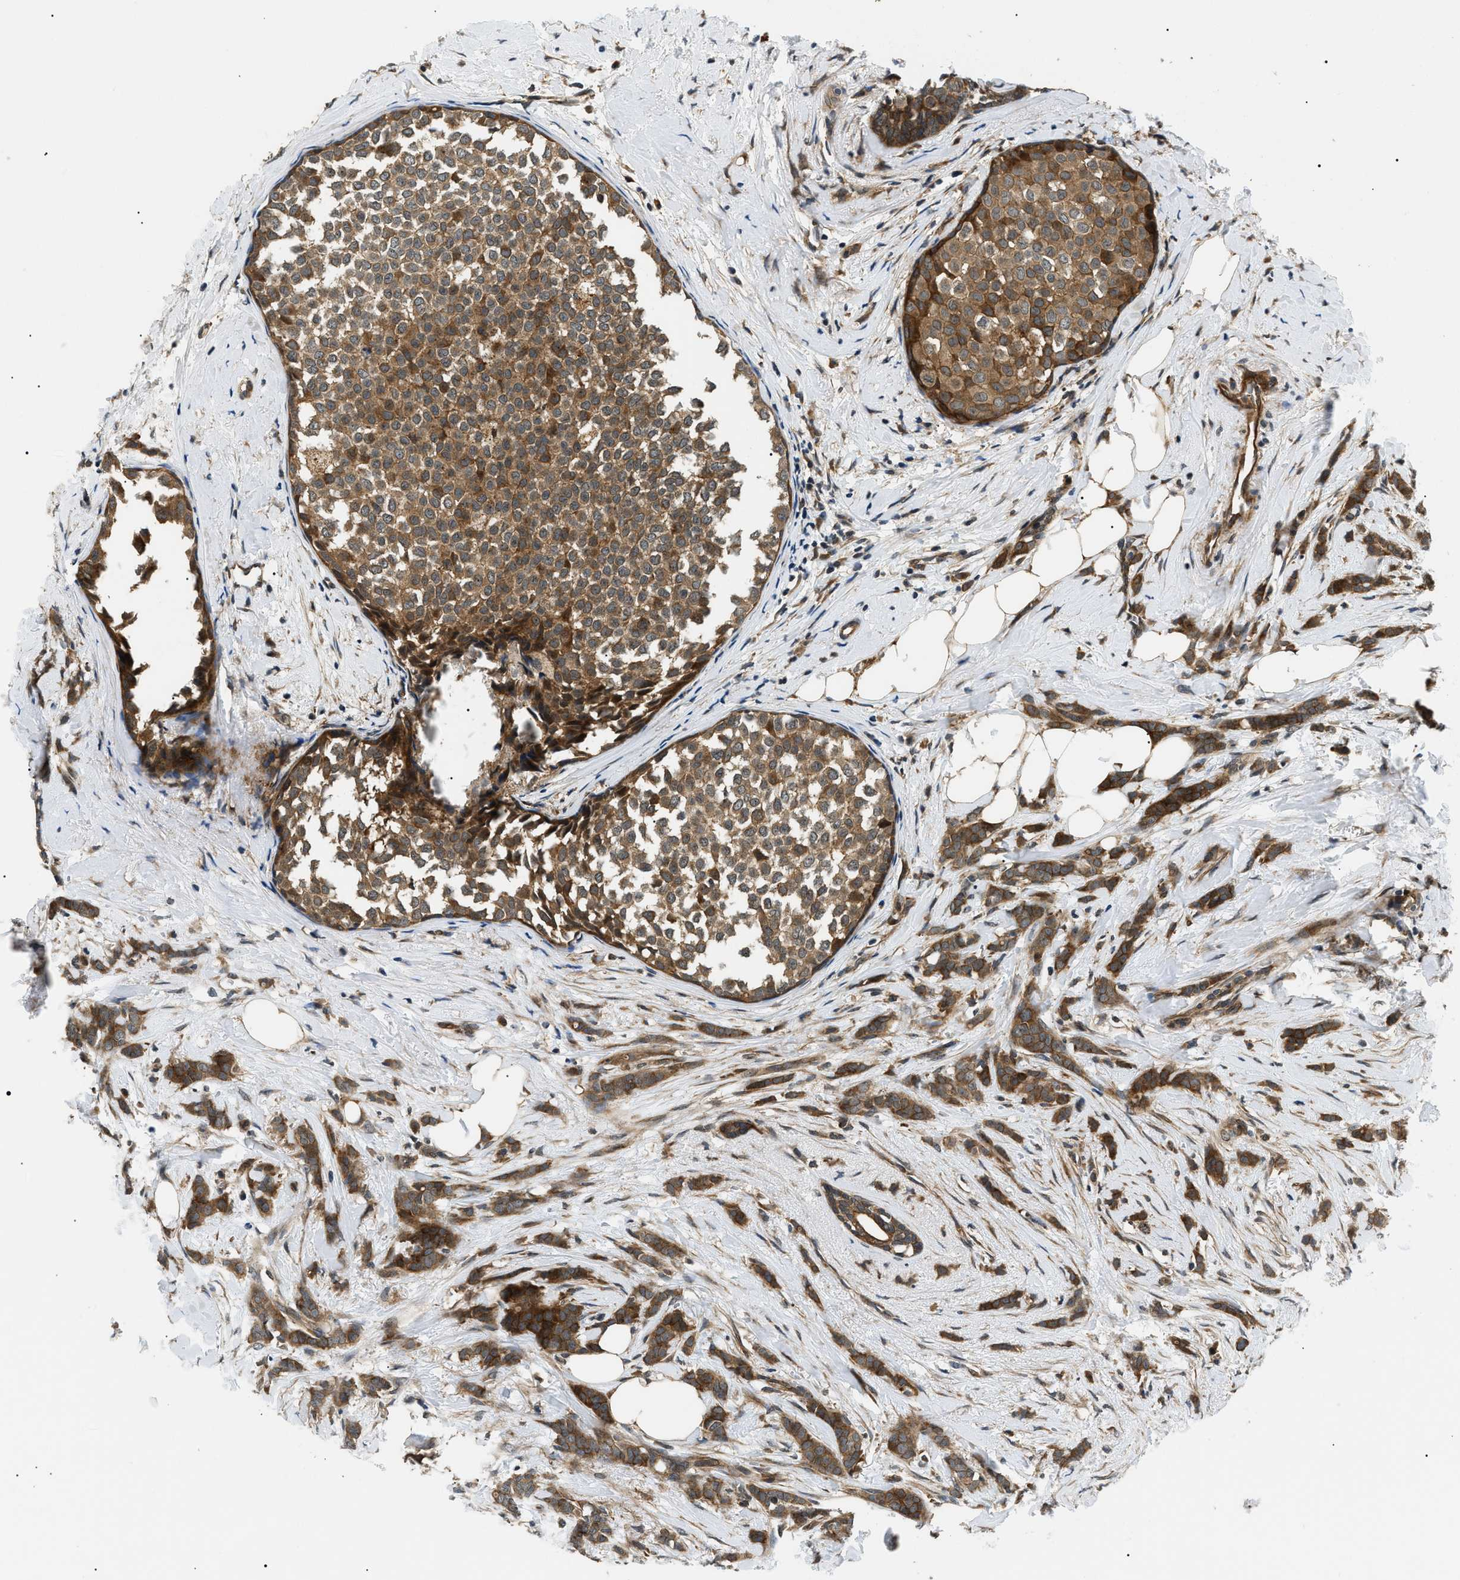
{"staining": {"intensity": "strong", "quantity": ">75%", "location": "cytoplasmic/membranous"}, "tissue": "breast cancer", "cell_type": "Tumor cells", "image_type": "cancer", "snomed": [{"axis": "morphology", "description": "Lobular carcinoma, in situ"}, {"axis": "morphology", "description": "Lobular carcinoma"}, {"axis": "topography", "description": "Breast"}], "caption": "Tumor cells show high levels of strong cytoplasmic/membranous positivity in approximately >75% of cells in human breast cancer (lobular carcinoma).", "gene": "ATP6AP1", "patient": {"sex": "female", "age": 41}}